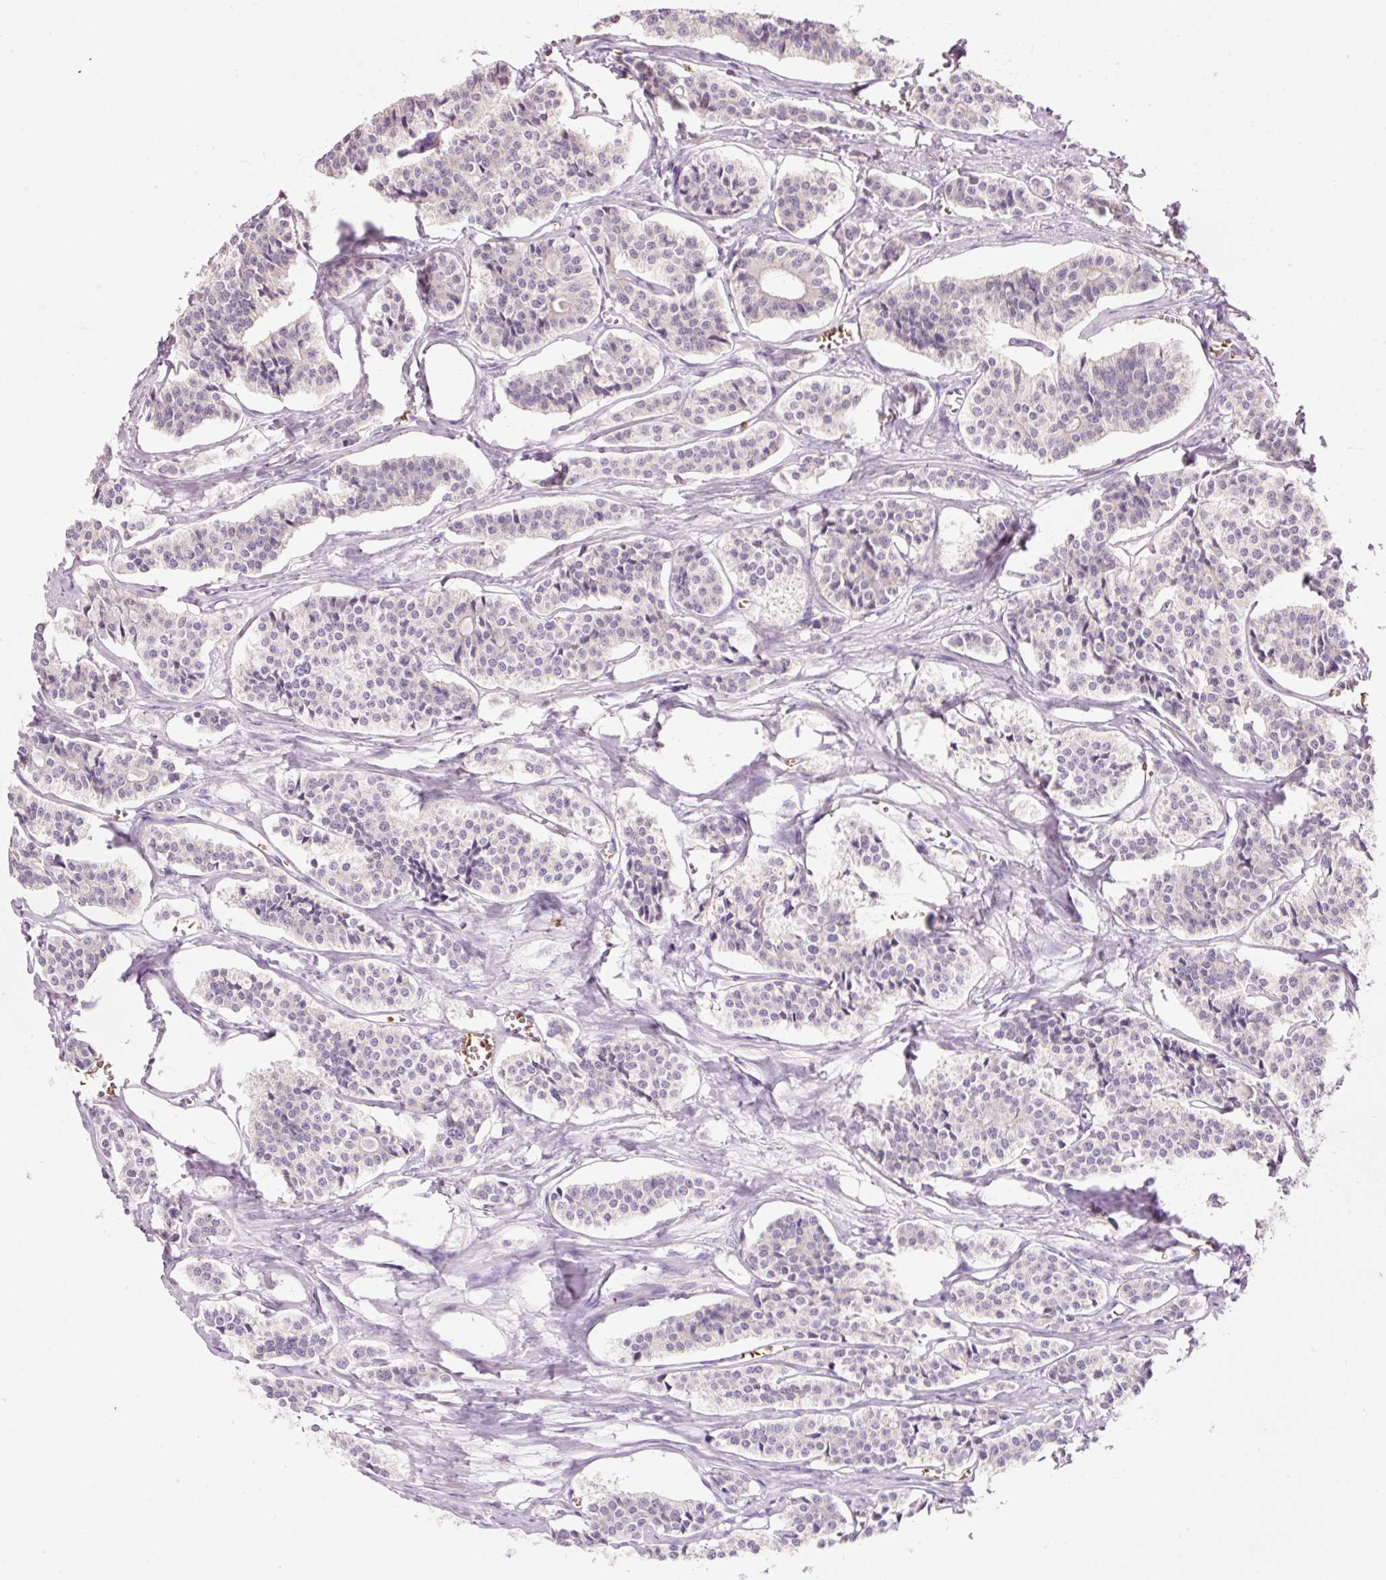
{"staining": {"intensity": "negative", "quantity": "none", "location": "none"}, "tissue": "carcinoid", "cell_type": "Tumor cells", "image_type": "cancer", "snomed": [{"axis": "morphology", "description": "Carcinoid, malignant, NOS"}, {"axis": "topography", "description": "Small intestine"}], "caption": "The micrograph shows no significant expression in tumor cells of carcinoid.", "gene": "DHRS11", "patient": {"sex": "male", "age": 63}}